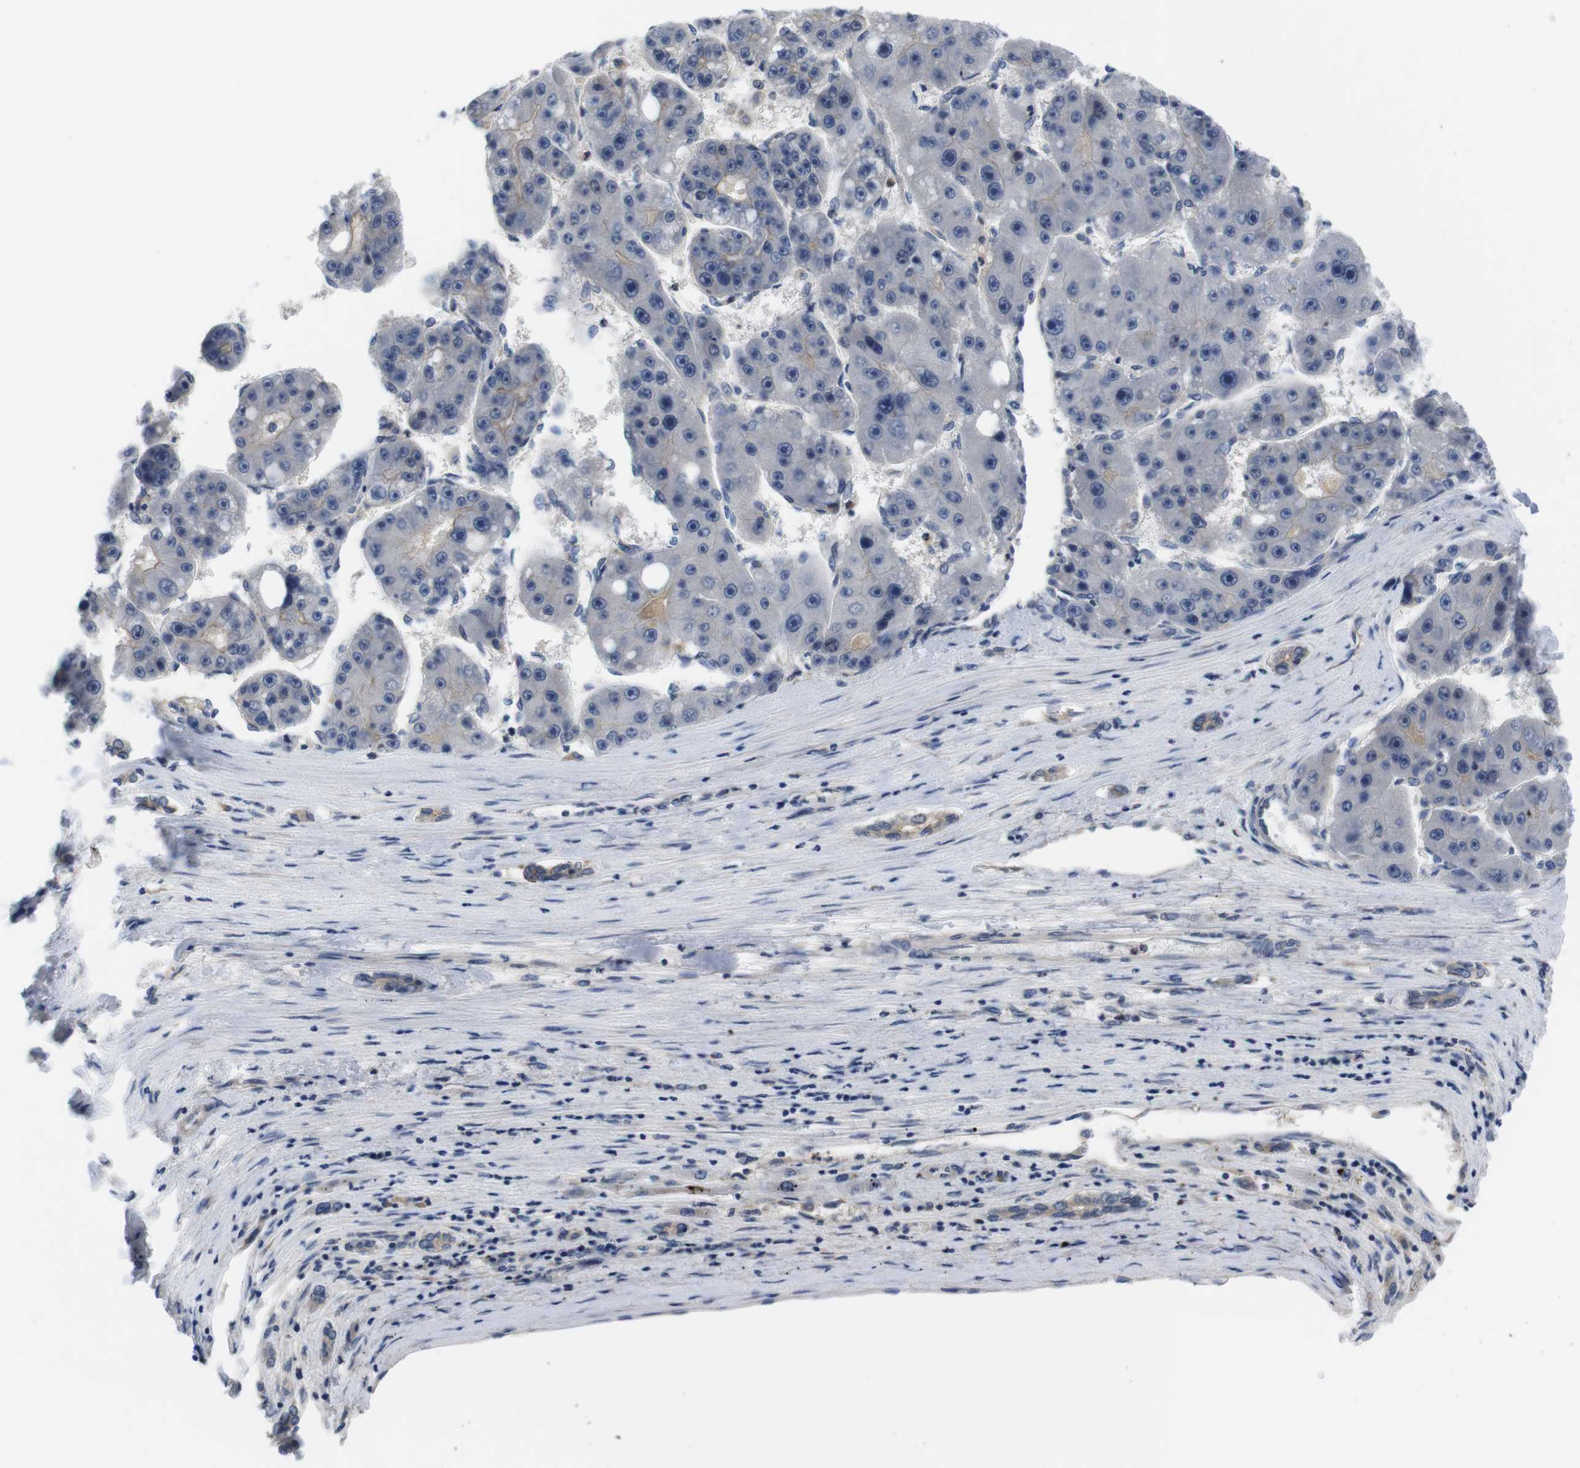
{"staining": {"intensity": "negative", "quantity": "none", "location": "none"}, "tissue": "liver cancer", "cell_type": "Tumor cells", "image_type": "cancer", "snomed": [{"axis": "morphology", "description": "Carcinoma, Hepatocellular, NOS"}, {"axis": "topography", "description": "Liver"}], "caption": "DAB immunohistochemical staining of liver cancer (hepatocellular carcinoma) shows no significant staining in tumor cells. The staining was performed using DAB to visualize the protein expression in brown, while the nuclei were stained in blue with hematoxylin (Magnification: 20x).", "gene": "FADD", "patient": {"sex": "female", "age": 61}}